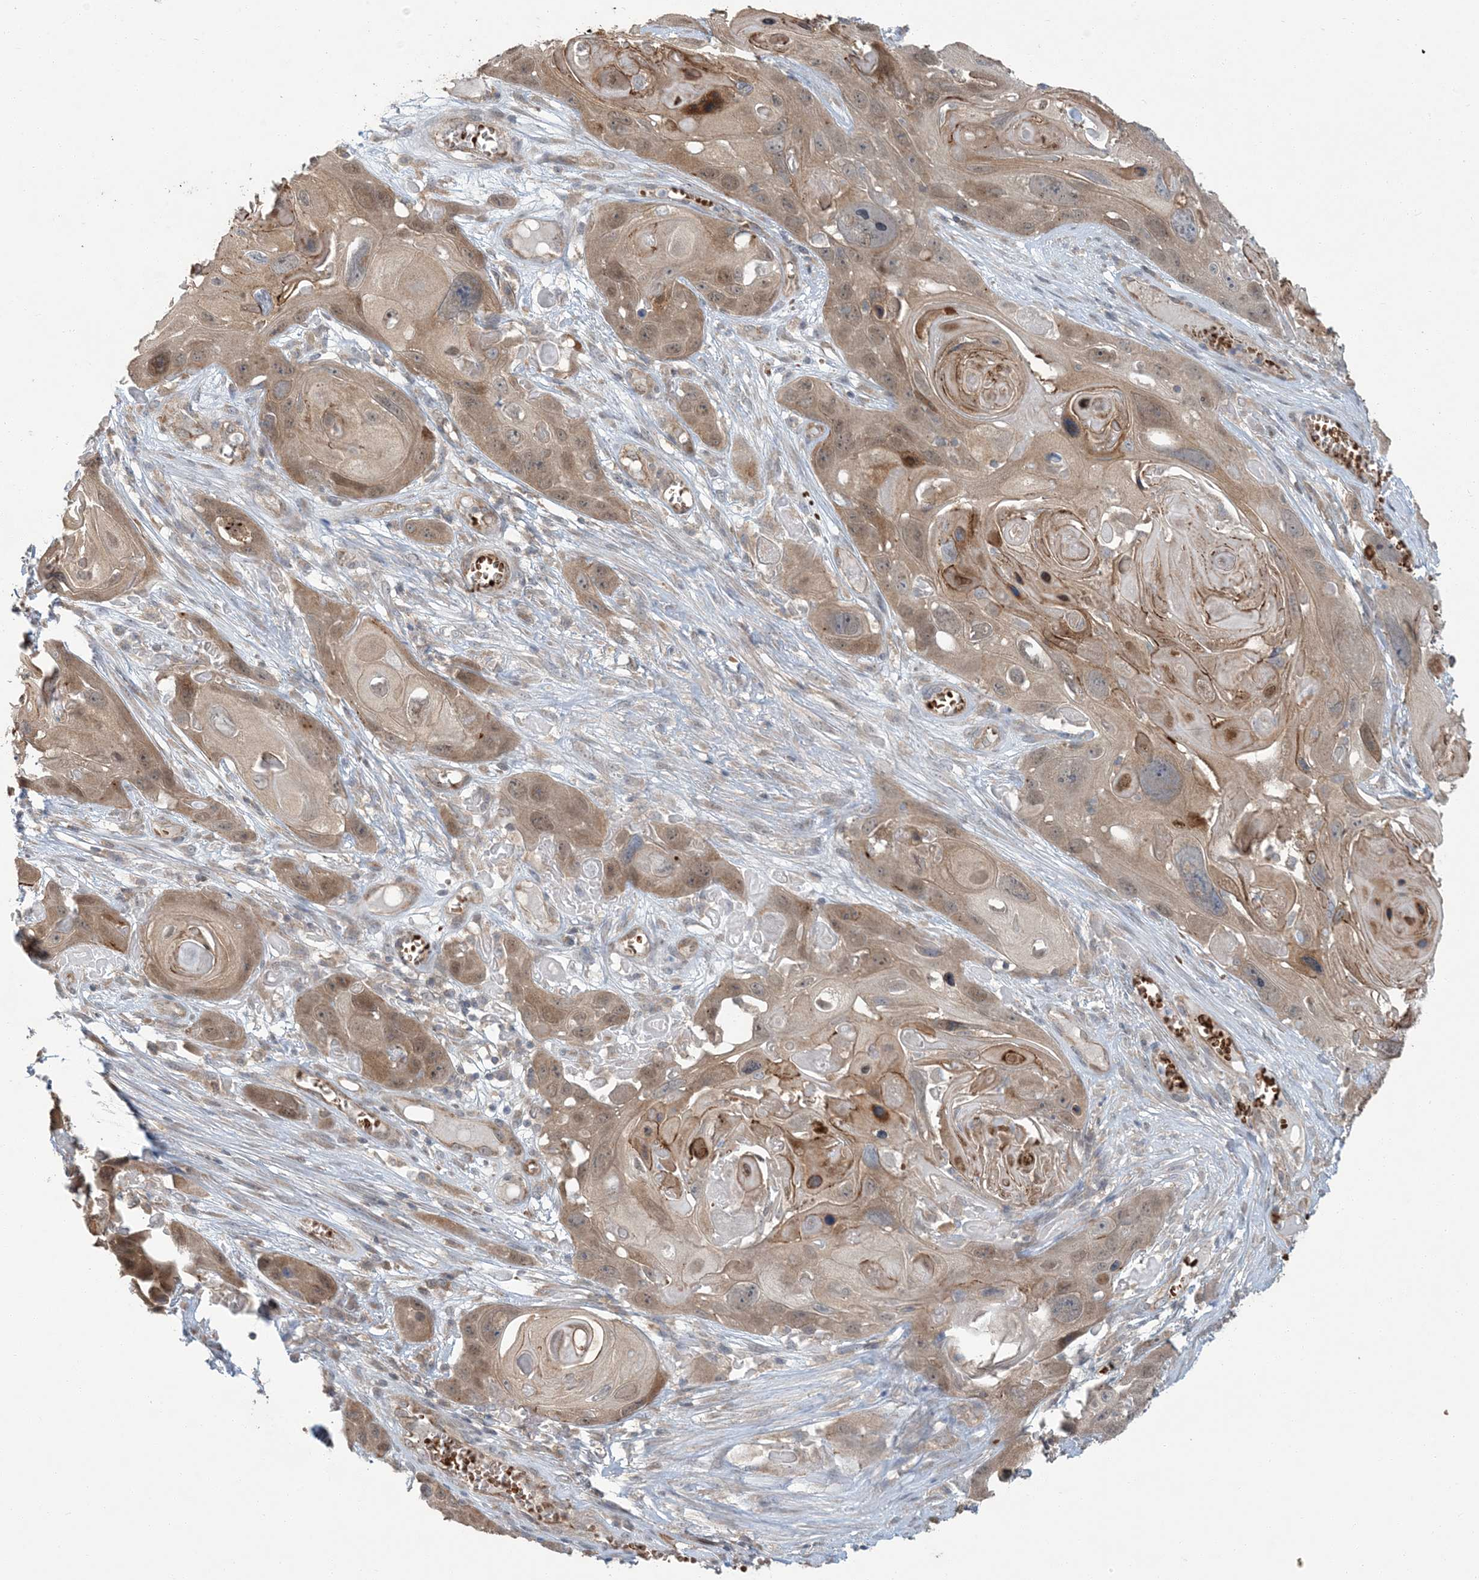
{"staining": {"intensity": "moderate", "quantity": ">75%", "location": "cytoplasmic/membranous"}, "tissue": "skin cancer", "cell_type": "Tumor cells", "image_type": "cancer", "snomed": [{"axis": "morphology", "description": "Squamous cell carcinoma, NOS"}, {"axis": "topography", "description": "Skin"}], "caption": "Skin cancer (squamous cell carcinoma) stained with DAB (3,3'-diaminobenzidine) immunohistochemistry exhibits medium levels of moderate cytoplasmic/membranous expression in about >75% of tumor cells.", "gene": "ERI2", "patient": {"sex": "male", "age": 55}}